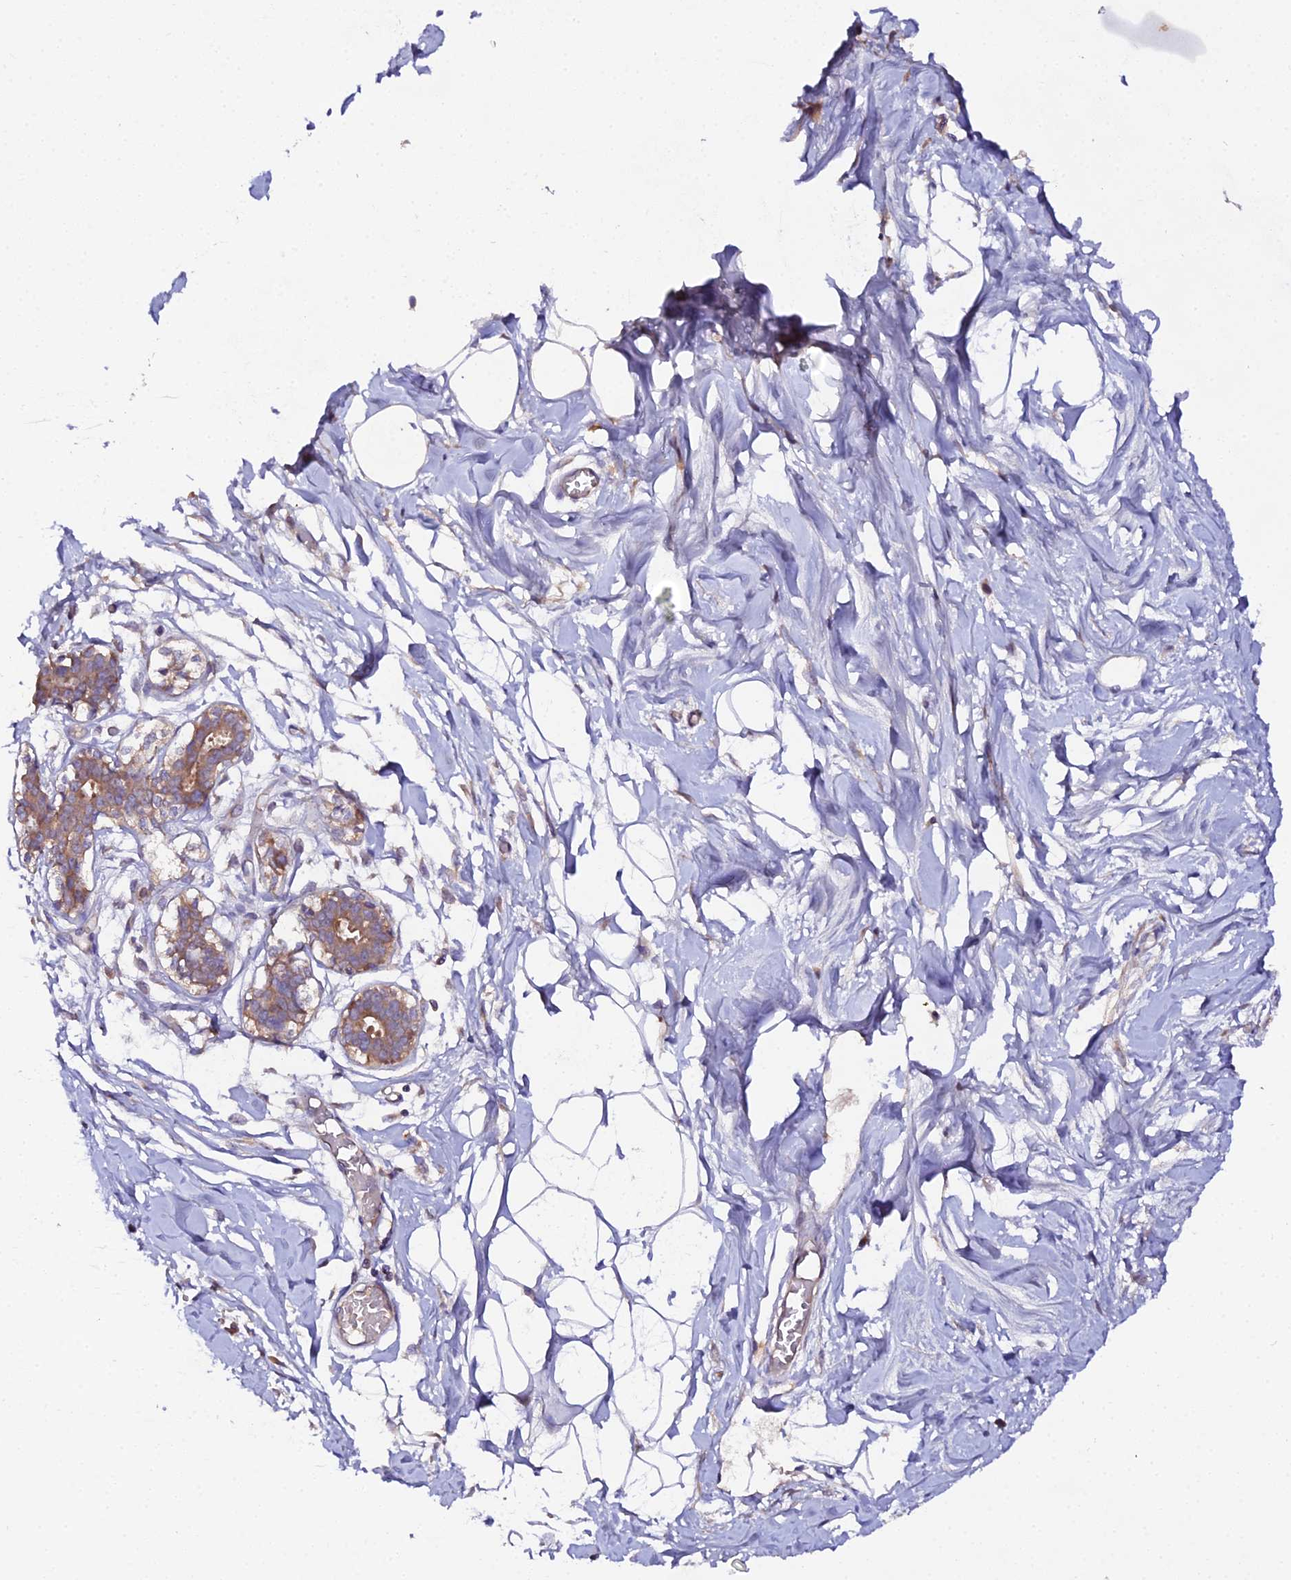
{"staining": {"intensity": "moderate", "quantity": "<25%", "location": "cytoplasmic/membranous"}, "tissue": "breast", "cell_type": "Adipocytes", "image_type": "normal", "snomed": [{"axis": "morphology", "description": "Normal tissue, NOS"}, {"axis": "topography", "description": "Breast"}], "caption": "This histopathology image displays benign breast stained with IHC to label a protein in brown. The cytoplasmic/membranous of adipocytes show moderate positivity for the protein. Nuclei are counter-stained blue.", "gene": "TRIM26", "patient": {"sex": "female", "age": 27}}